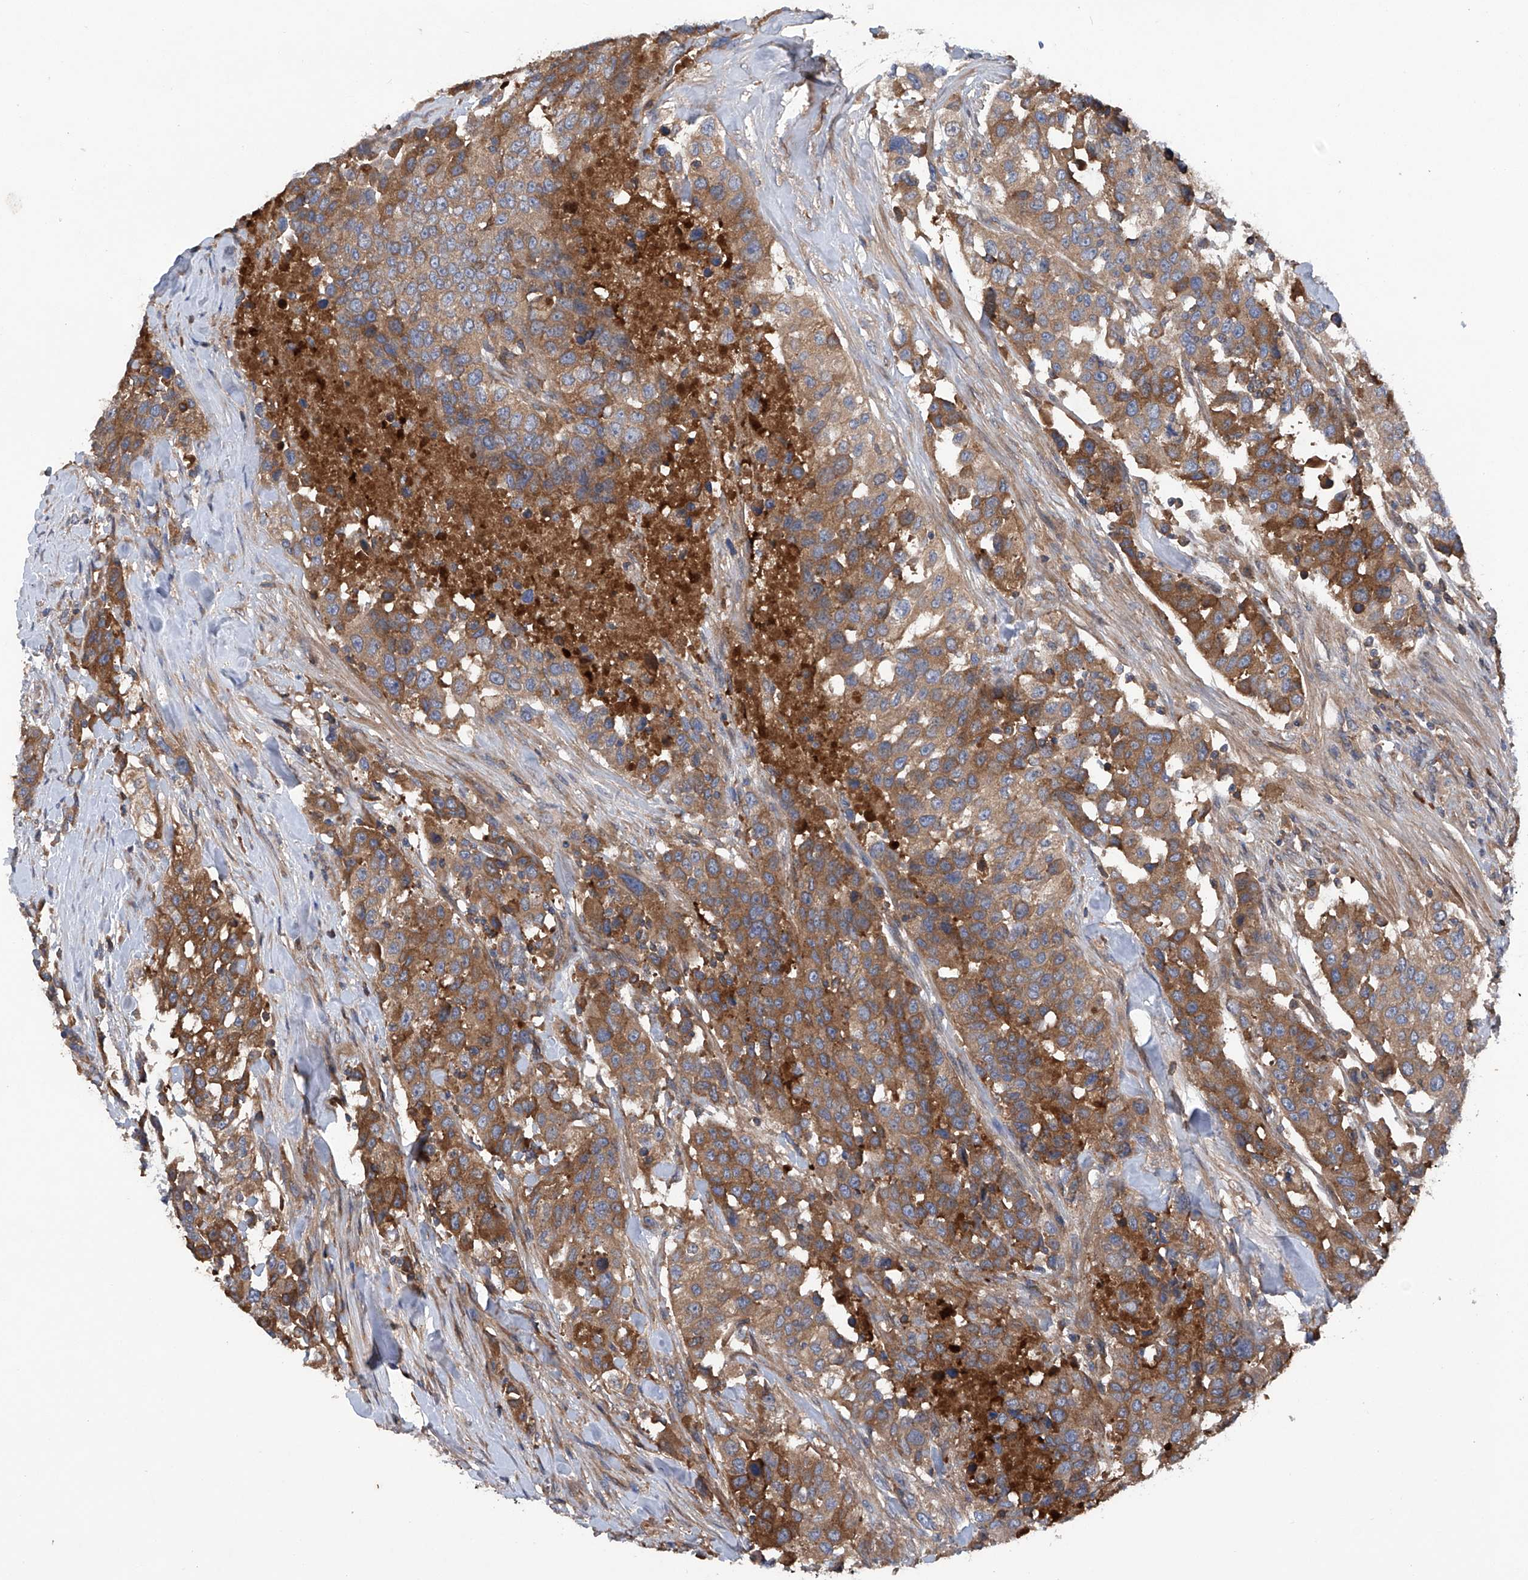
{"staining": {"intensity": "moderate", "quantity": ">75%", "location": "cytoplasmic/membranous"}, "tissue": "urothelial cancer", "cell_type": "Tumor cells", "image_type": "cancer", "snomed": [{"axis": "morphology", "description": "Urothelial carcinoma, High grade"}, {"axis": "topography", "description": "Urinary bladder"}], "caption": "A photomicrograph of urothelial cancer stained for a protein exhibits moderate cytoplasmic/membranous brown staining in tumor cells. (Brightfield microscopy of DAB IHC at high magnification).", "gene": "ASCC3", "patient": {"sex": "female", "age": 80}}